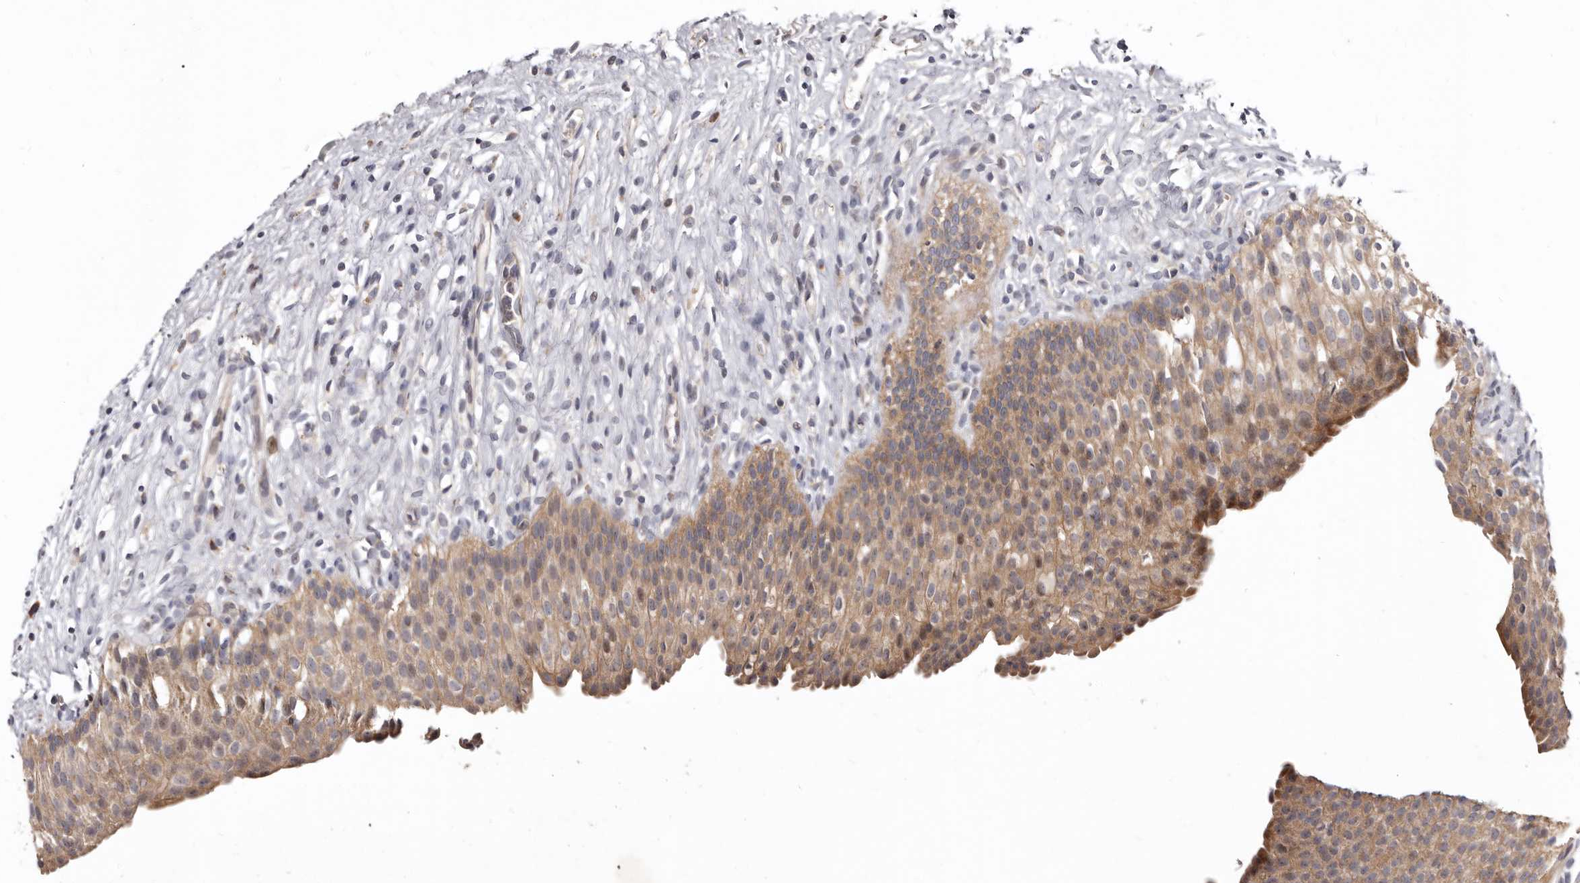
{"staining": {"intensity": "moderate", "quantity": ">75%", "location": "cytoplasmic/membranous"}, "tissue": "urinary bladder", "cell_type": "Urothelial cells", "image_type": "normal", "snomed": [{"axis": "morphology", "description": "Normal tissue, NOS"}, {"axis": "topography", "description": "Urinary bladder"}], "caption": "Immunohistochemistry of normal urinary bladder reveals medium levels of moderate cytoplasmic/membranous staining in about >75% of urothelial cells.", "gene": "SMC4", "patient": {"sex": "male", "age": 1}}